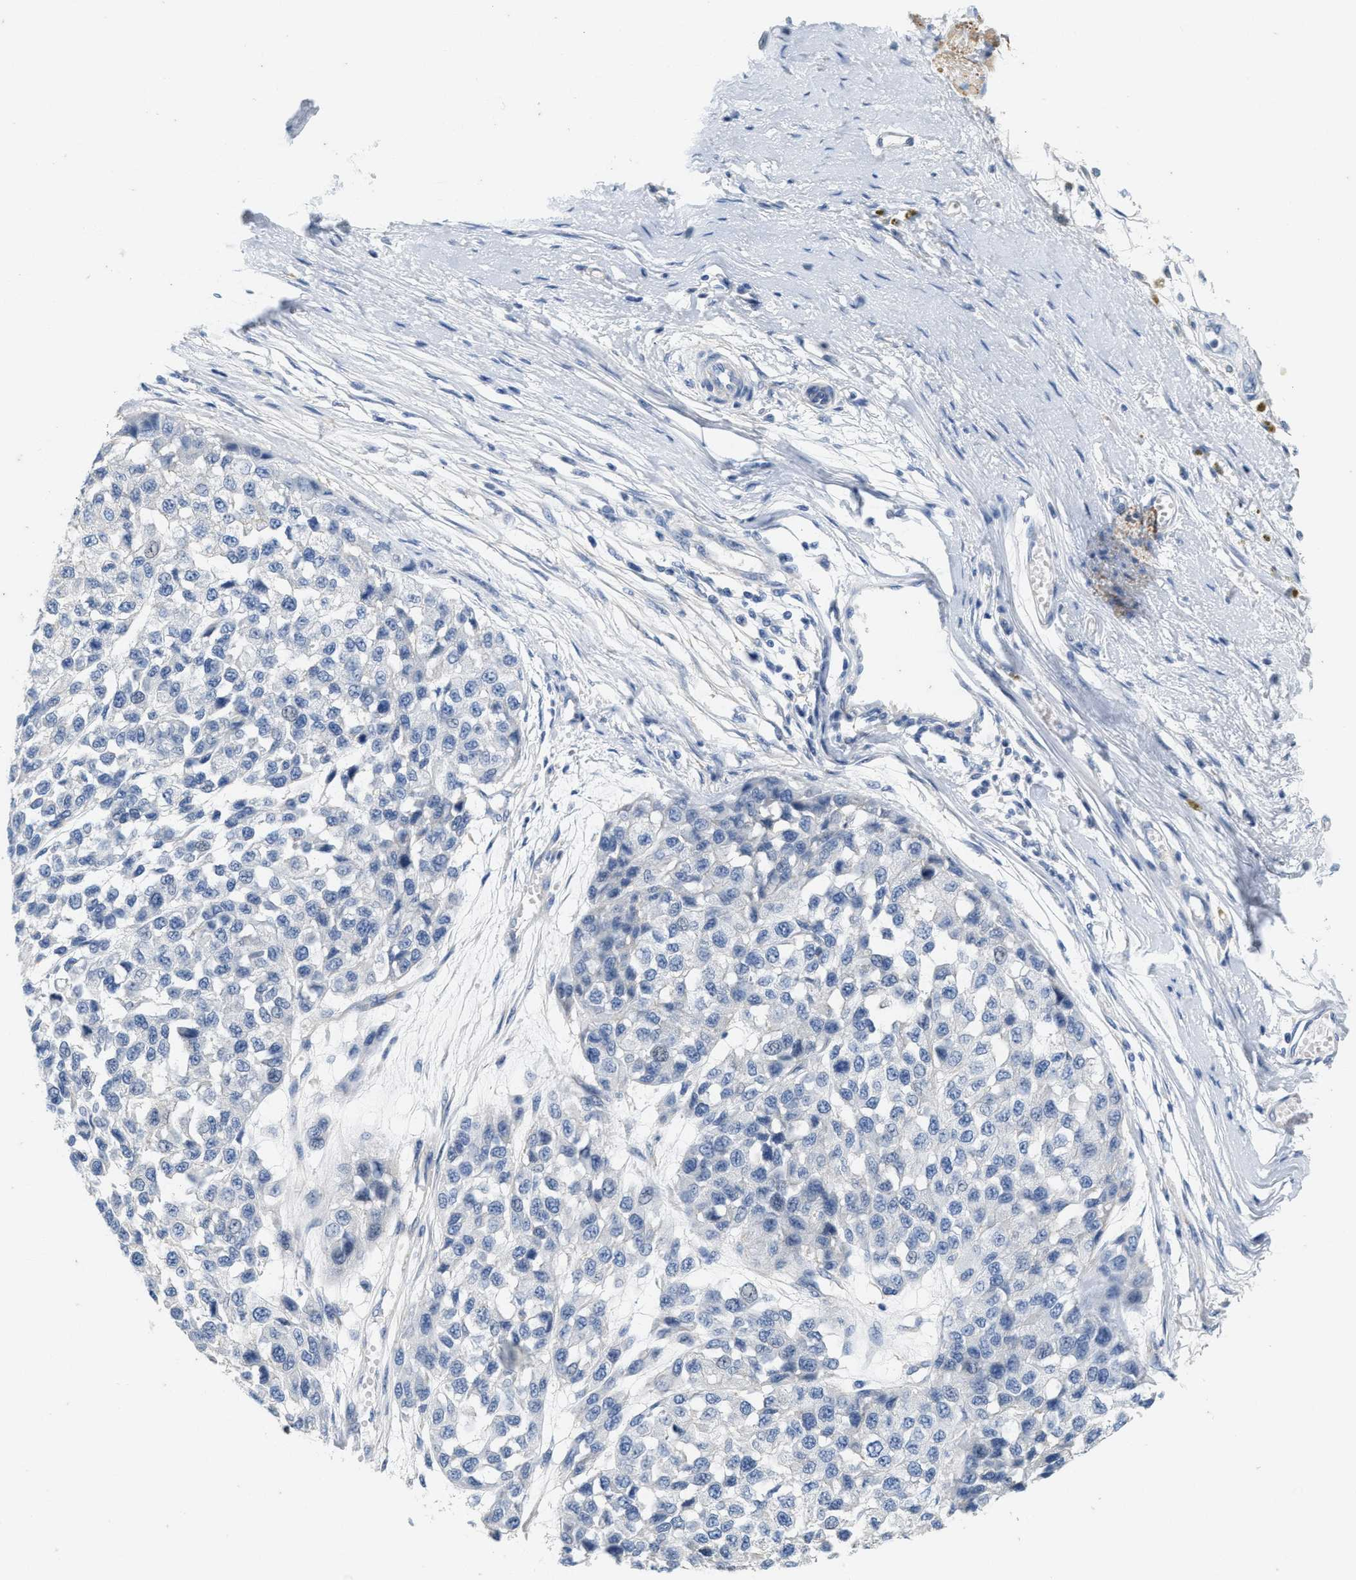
{"staining": {"intensity": "negative", "quantity": "none", "location": "none"}, "tissue": "melanoma", "cell_type": "Tumor cells", "image_type": "cancer", "snomed": [{"axis": "morphology", "description": "Malignant melanoma, NOS"}, {"axis": "topography", "description": "Skin"}], "caption": "IHC micrograph of neoplastic tissue: human malignant melanoma stained with DAB (3,3'-diaminobenzidine) demonstrates no significant protein positivity in tumor cells.", "gene": "ABCB11", "patient": {"sex": "male", "age": 62}}